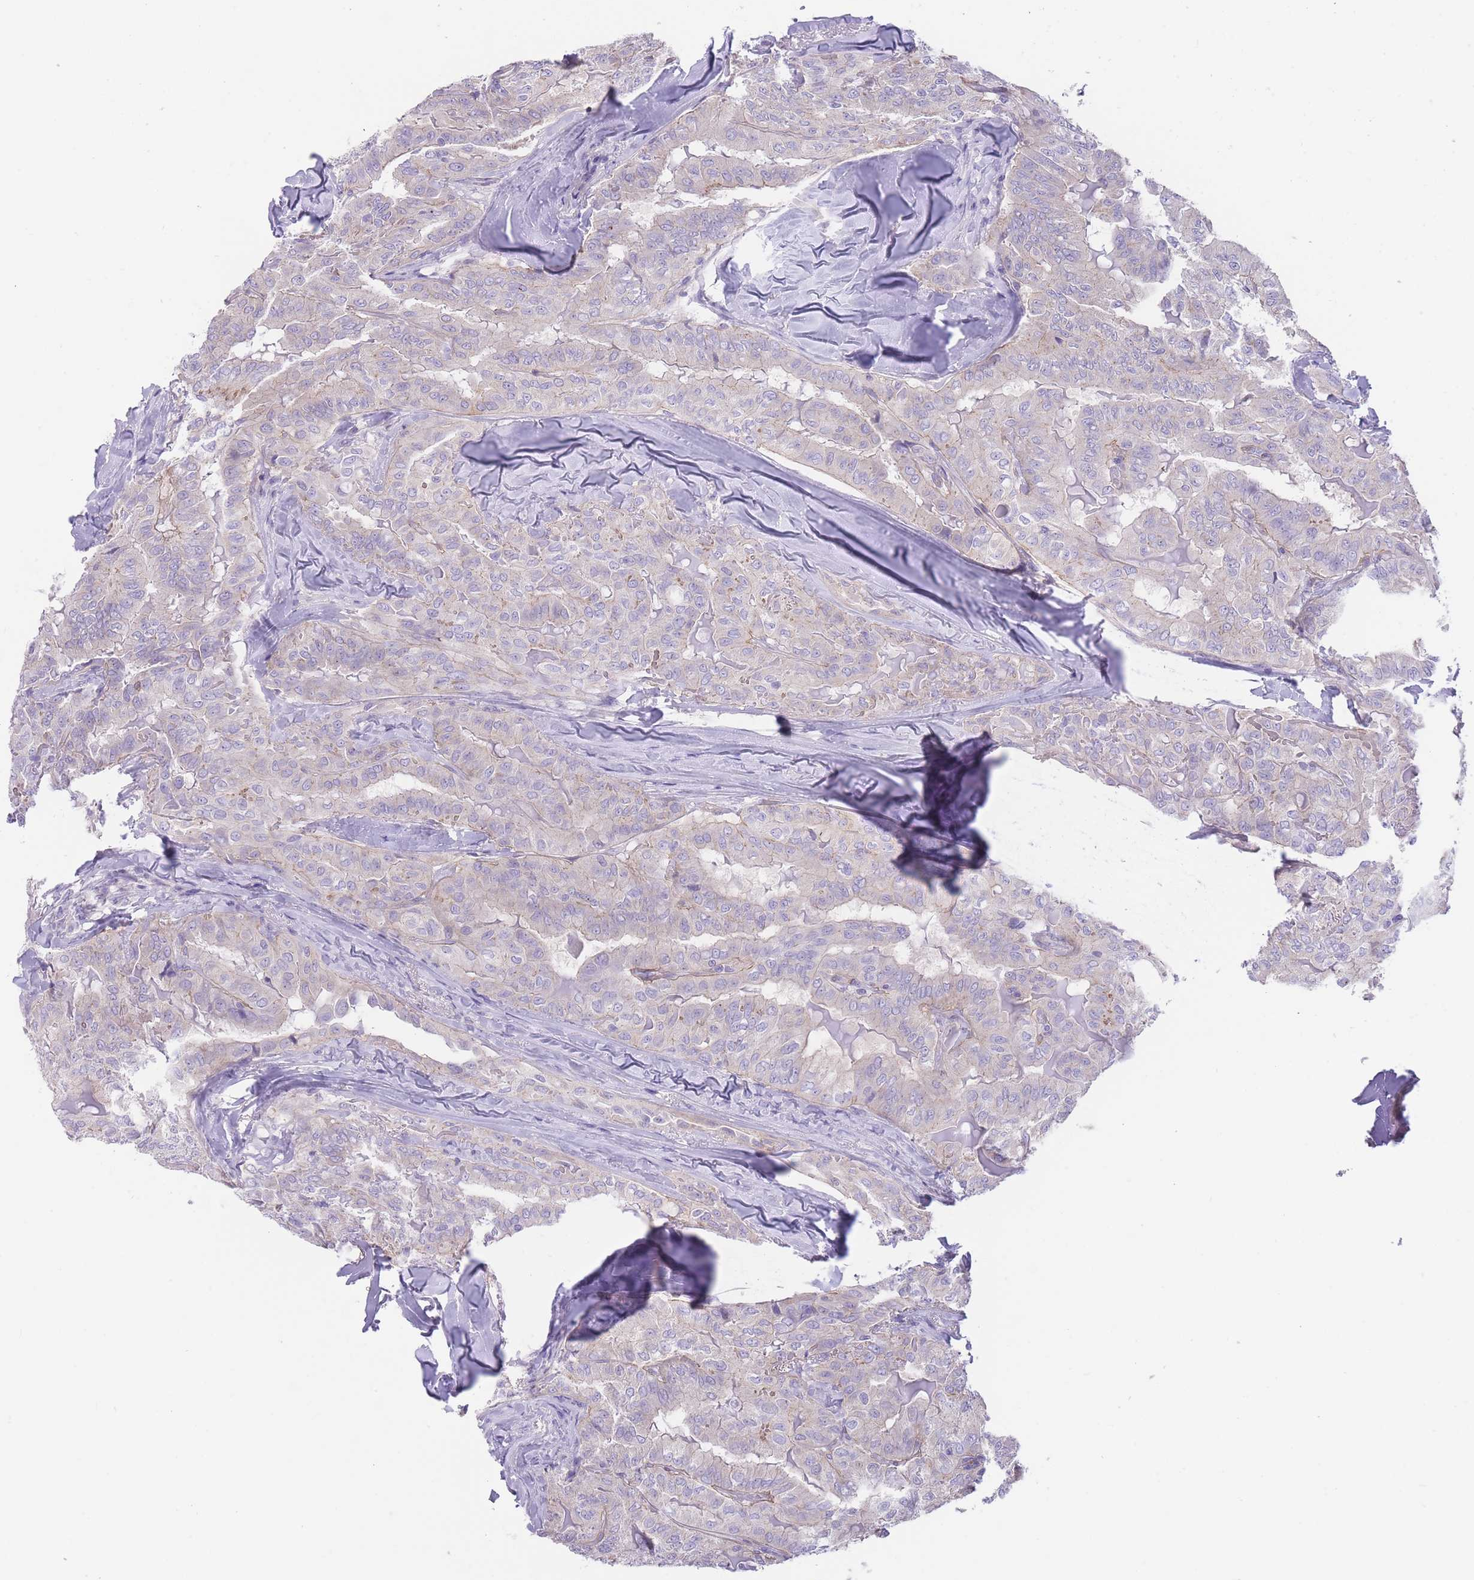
{"staining": {"intensity": "weak", "quantity": "<25%", "location": "cytoplasmic/membranous"}, "tissue": "thyroid cancer", "cell_type": "Tumor cells", "image_type": "cancer", "snomed": [{"axis": "morphology", "description": "Papillary adenocarcinoma, NOS"}, {"axis": "topography", "description": "Thyroid gland"}], "caption": "DAB immunohistochemical staining of human thyroid cancer (papillary adenocarcinoma) shows no significant expression in tumor cells.", "gene": "OR11H12", "patient": {"sex": "female", "age": 68}}